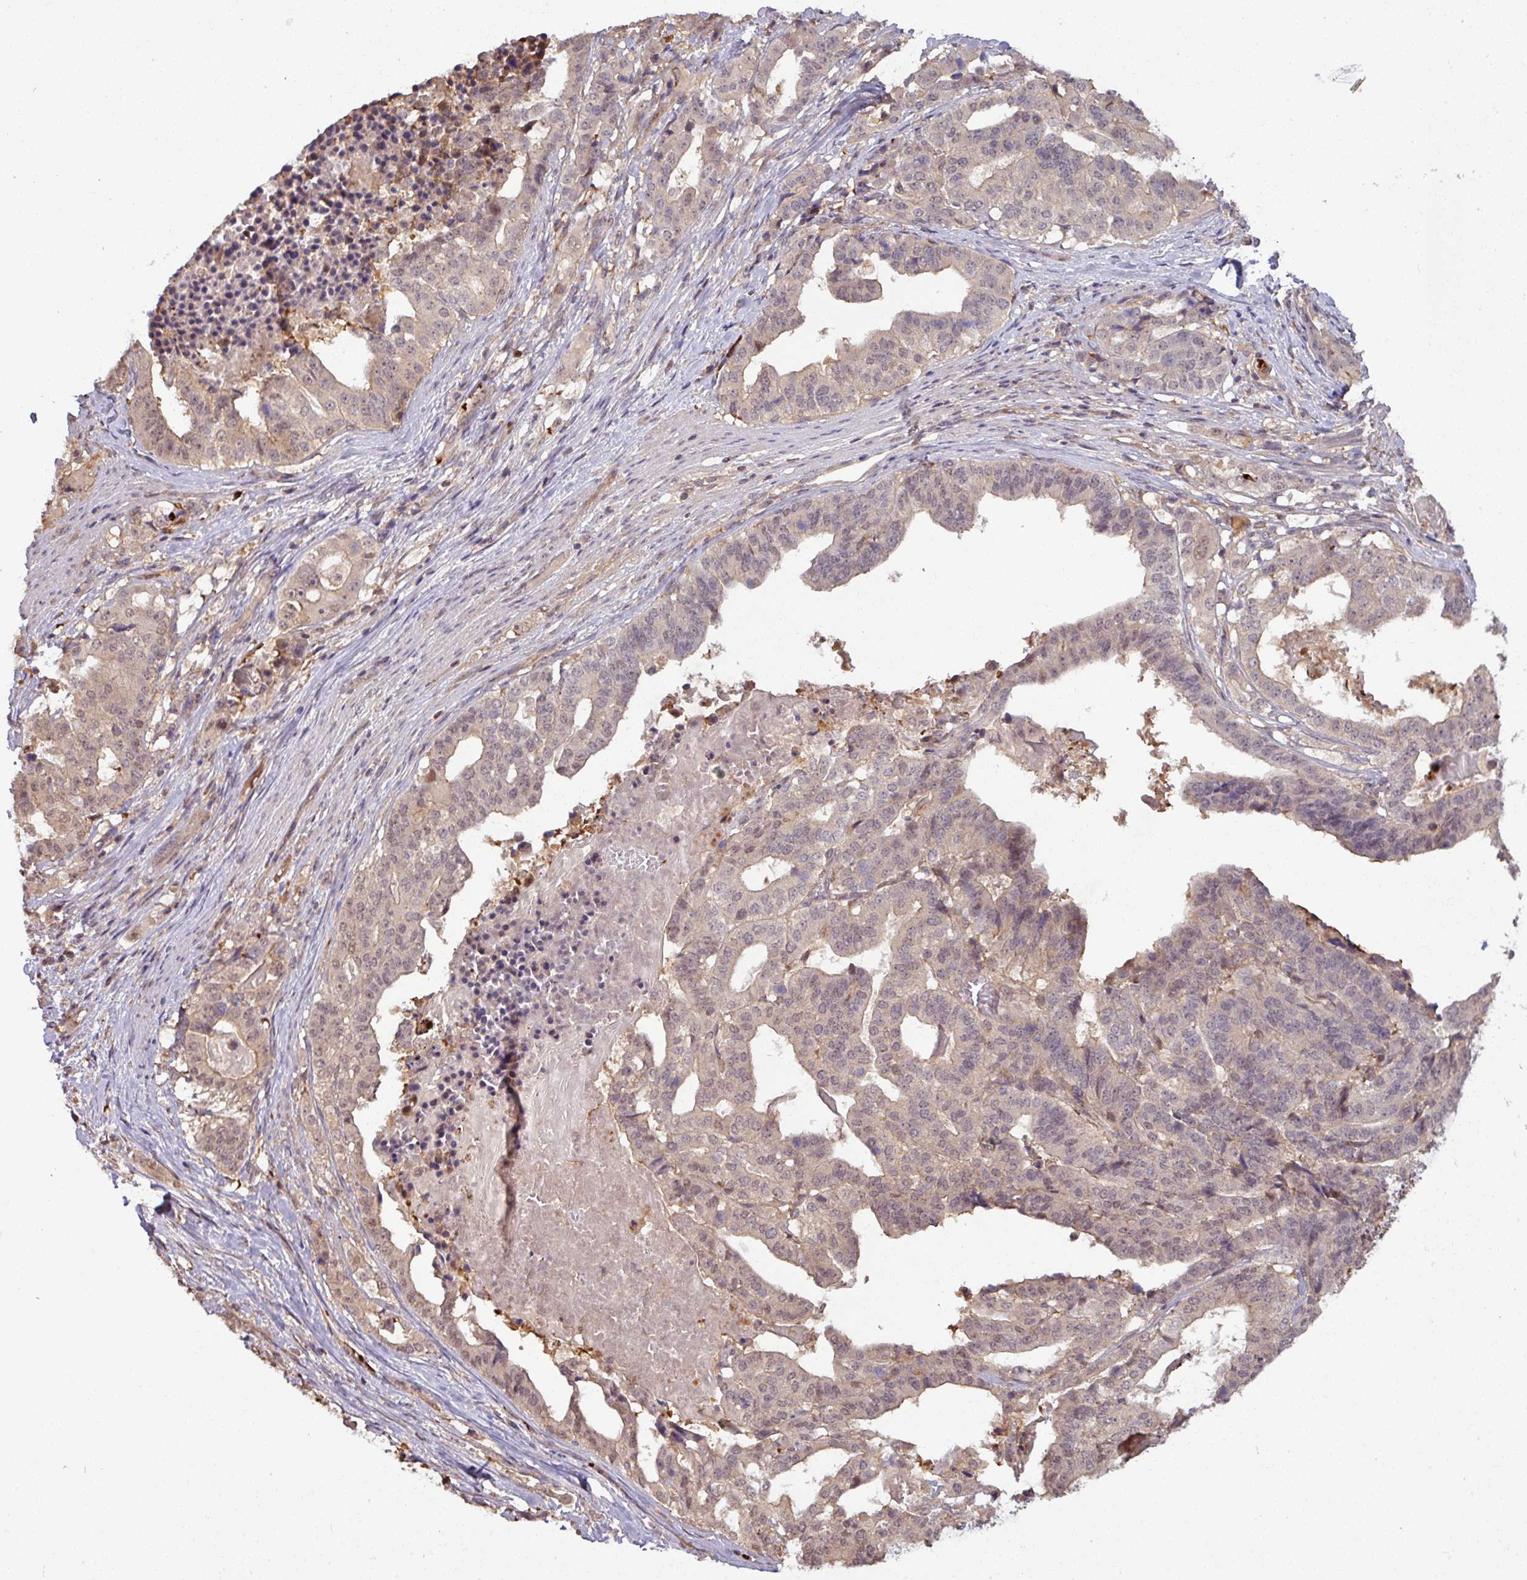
{"staining": {"intensity": "weak", "quantity": "25%-75%", "location": "cytoplasmic/membranous"}, "tissue": "stomach cancer", "cell_type": "Tumor cells", "image_type": "cancer", "snomed": [{"axis": "morphology", "description": "Adenocarcinoma, NOS"}, {"axis": "topography", "description": "Stomach"}], "caption": "Adenocarcinoma (stomach) stained with DAB IHC demonstrates low levels of weak cytoplasmic/membranous expression in about 25%-75% of tumor cells.", "gene": "TUSC3", "patient": {"sex": "male", "age": 48}}